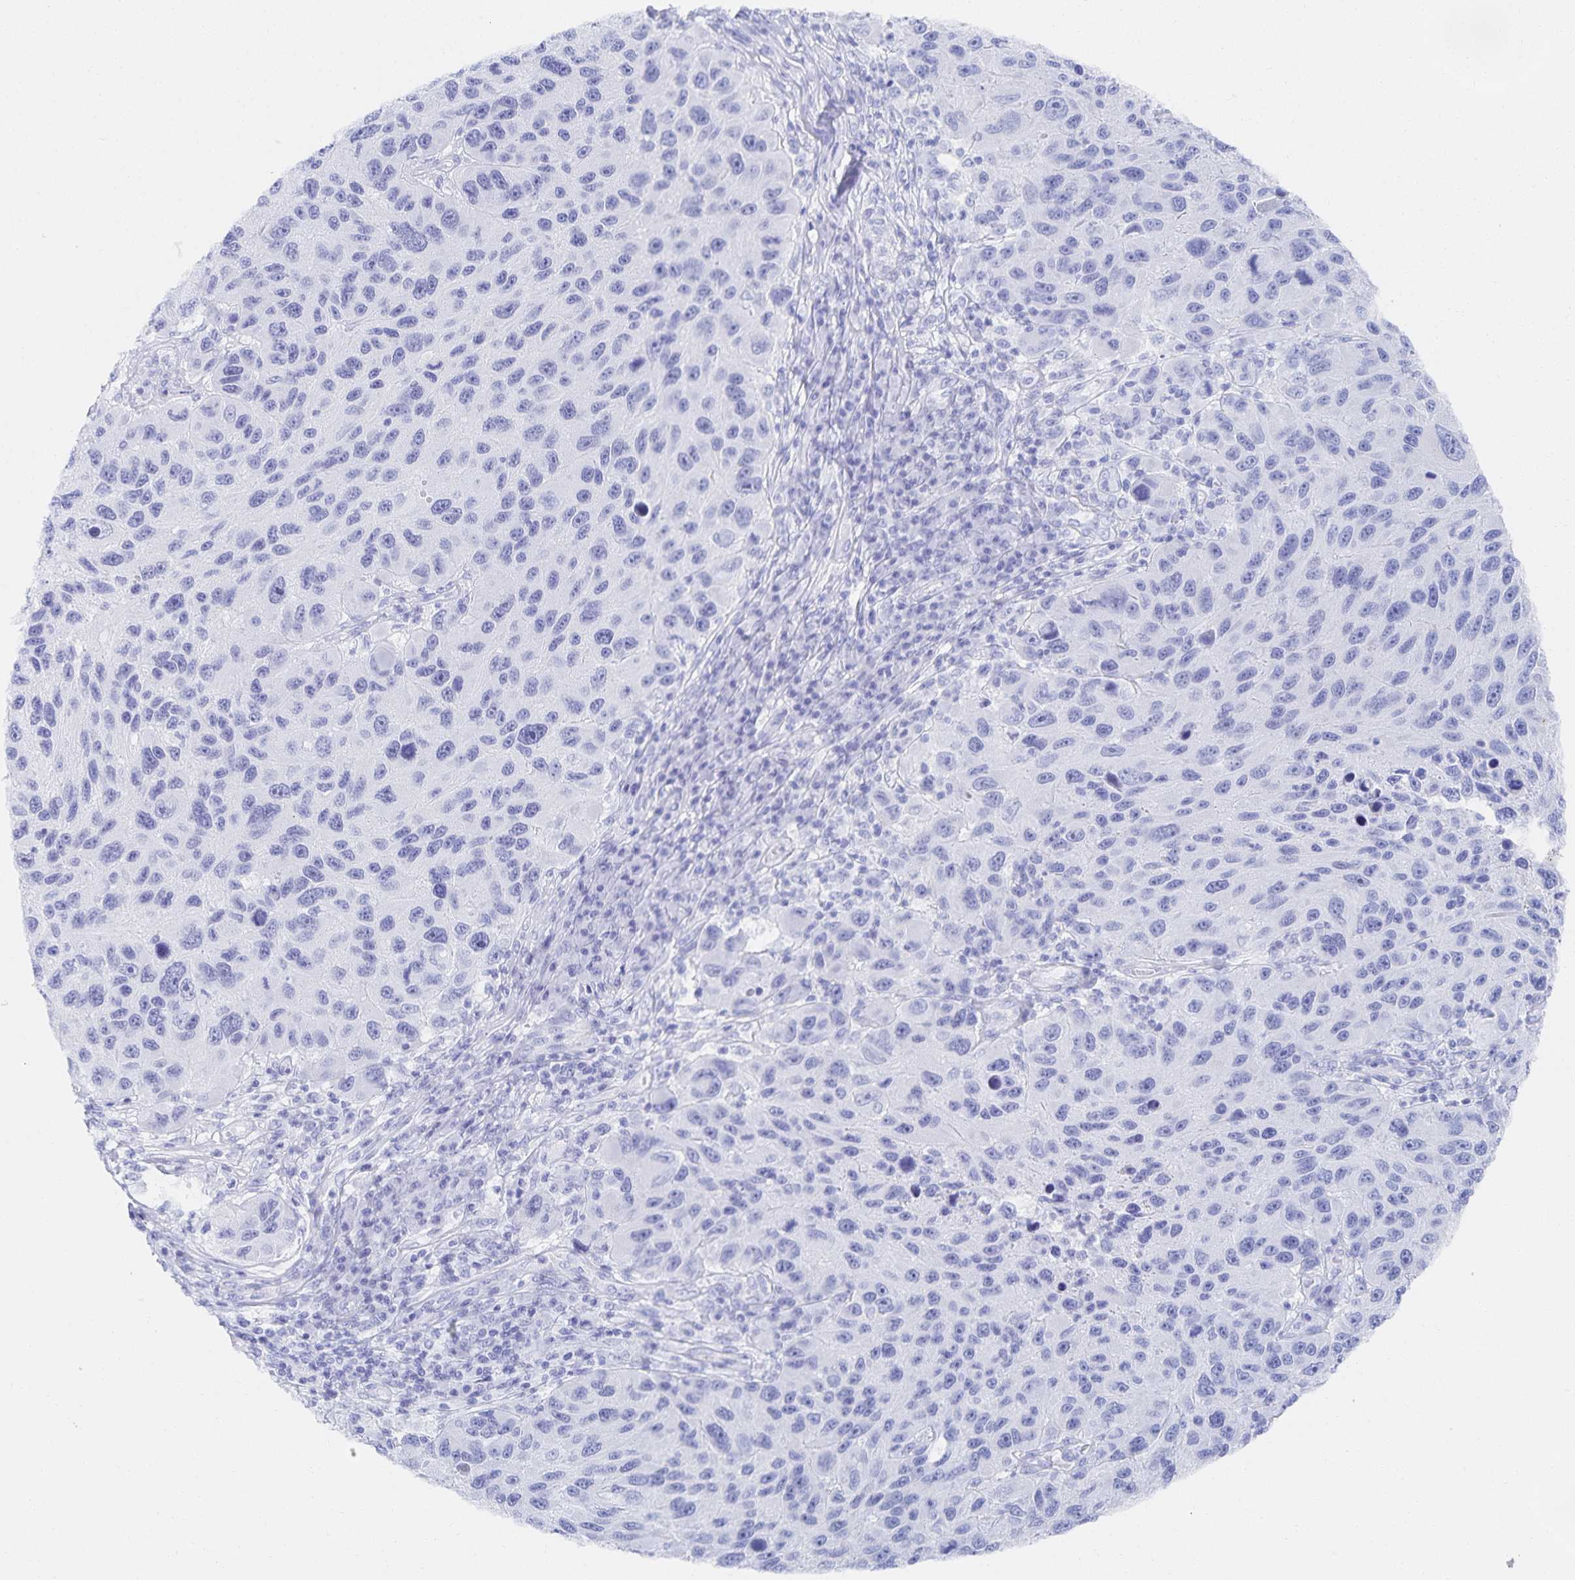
{"staining": {"intensity": "negative", "quantity": "none", "location": "none"}, "tissue": "melanoma", "cell_type": "Tumor cells", "image_type": "cancer", "snomed": [{"axis": "morphology", "description": "Malignant melanoma, NOS"}, {"axis": "topography", "description": "Skin"}], "caption": "IHC of human malignant melanoma shows no staining in tumor cells.", "gene": "SNTN", "patient": {"sex": "male", "age": 53}}